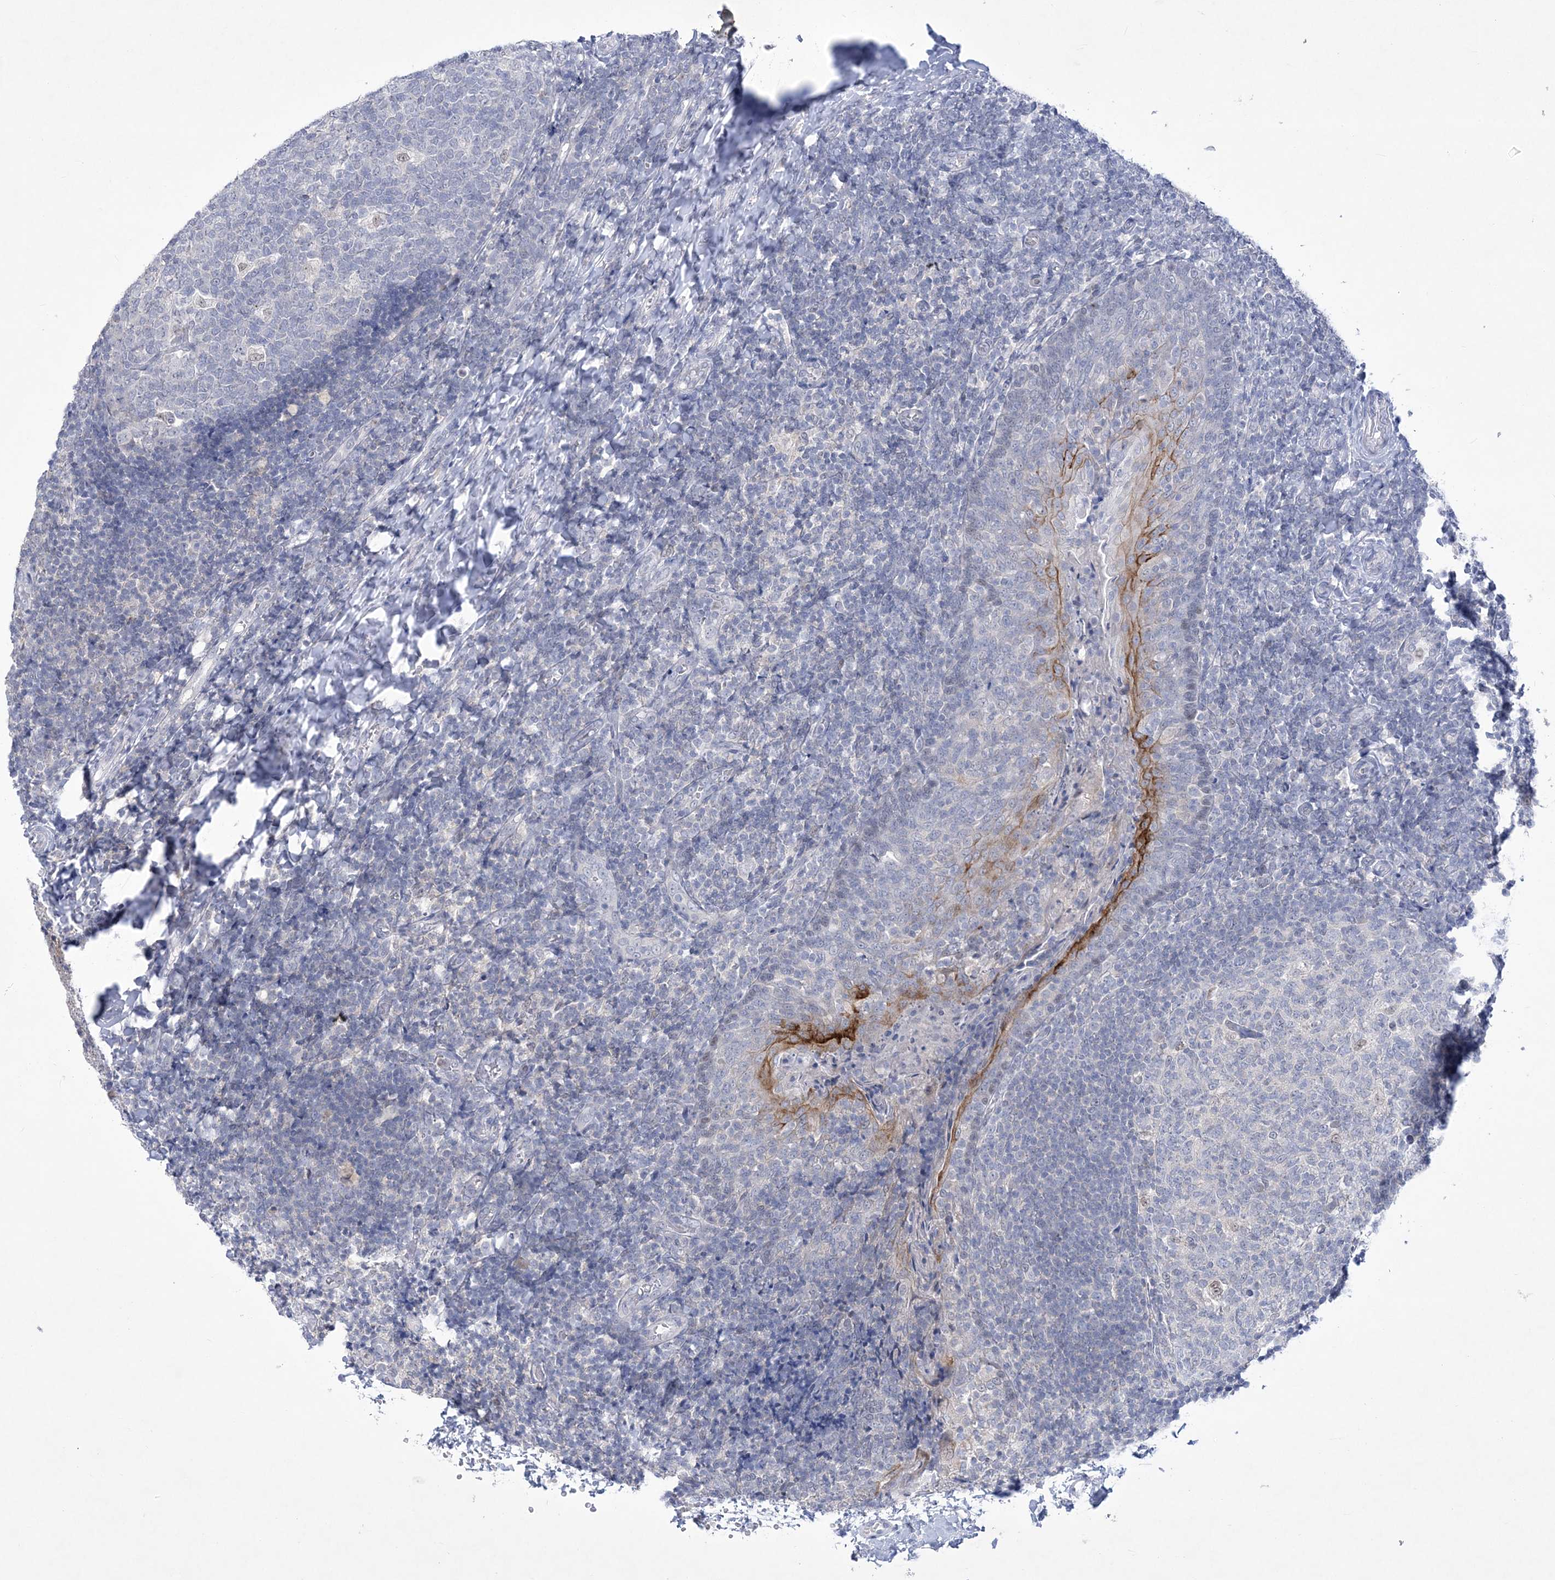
{"staining": {"intensity": "negative", "quantity": "none", "location": "none"}, "tissue": "tonsil", "cell_type": "Germinal center cells", "image_type": "normal", "snomed": [{"axis": "morphology", "description": "Normal tissue, NOS"}, {"axis": "topography", "description": "Tonsil"}], "caption": "Immunohistochemical staining of unremarkable tonsil demonstrates no significant expression in germinal center cells.", "gene": "WDR27", "patient": {"sex": "female", "age": 19}}